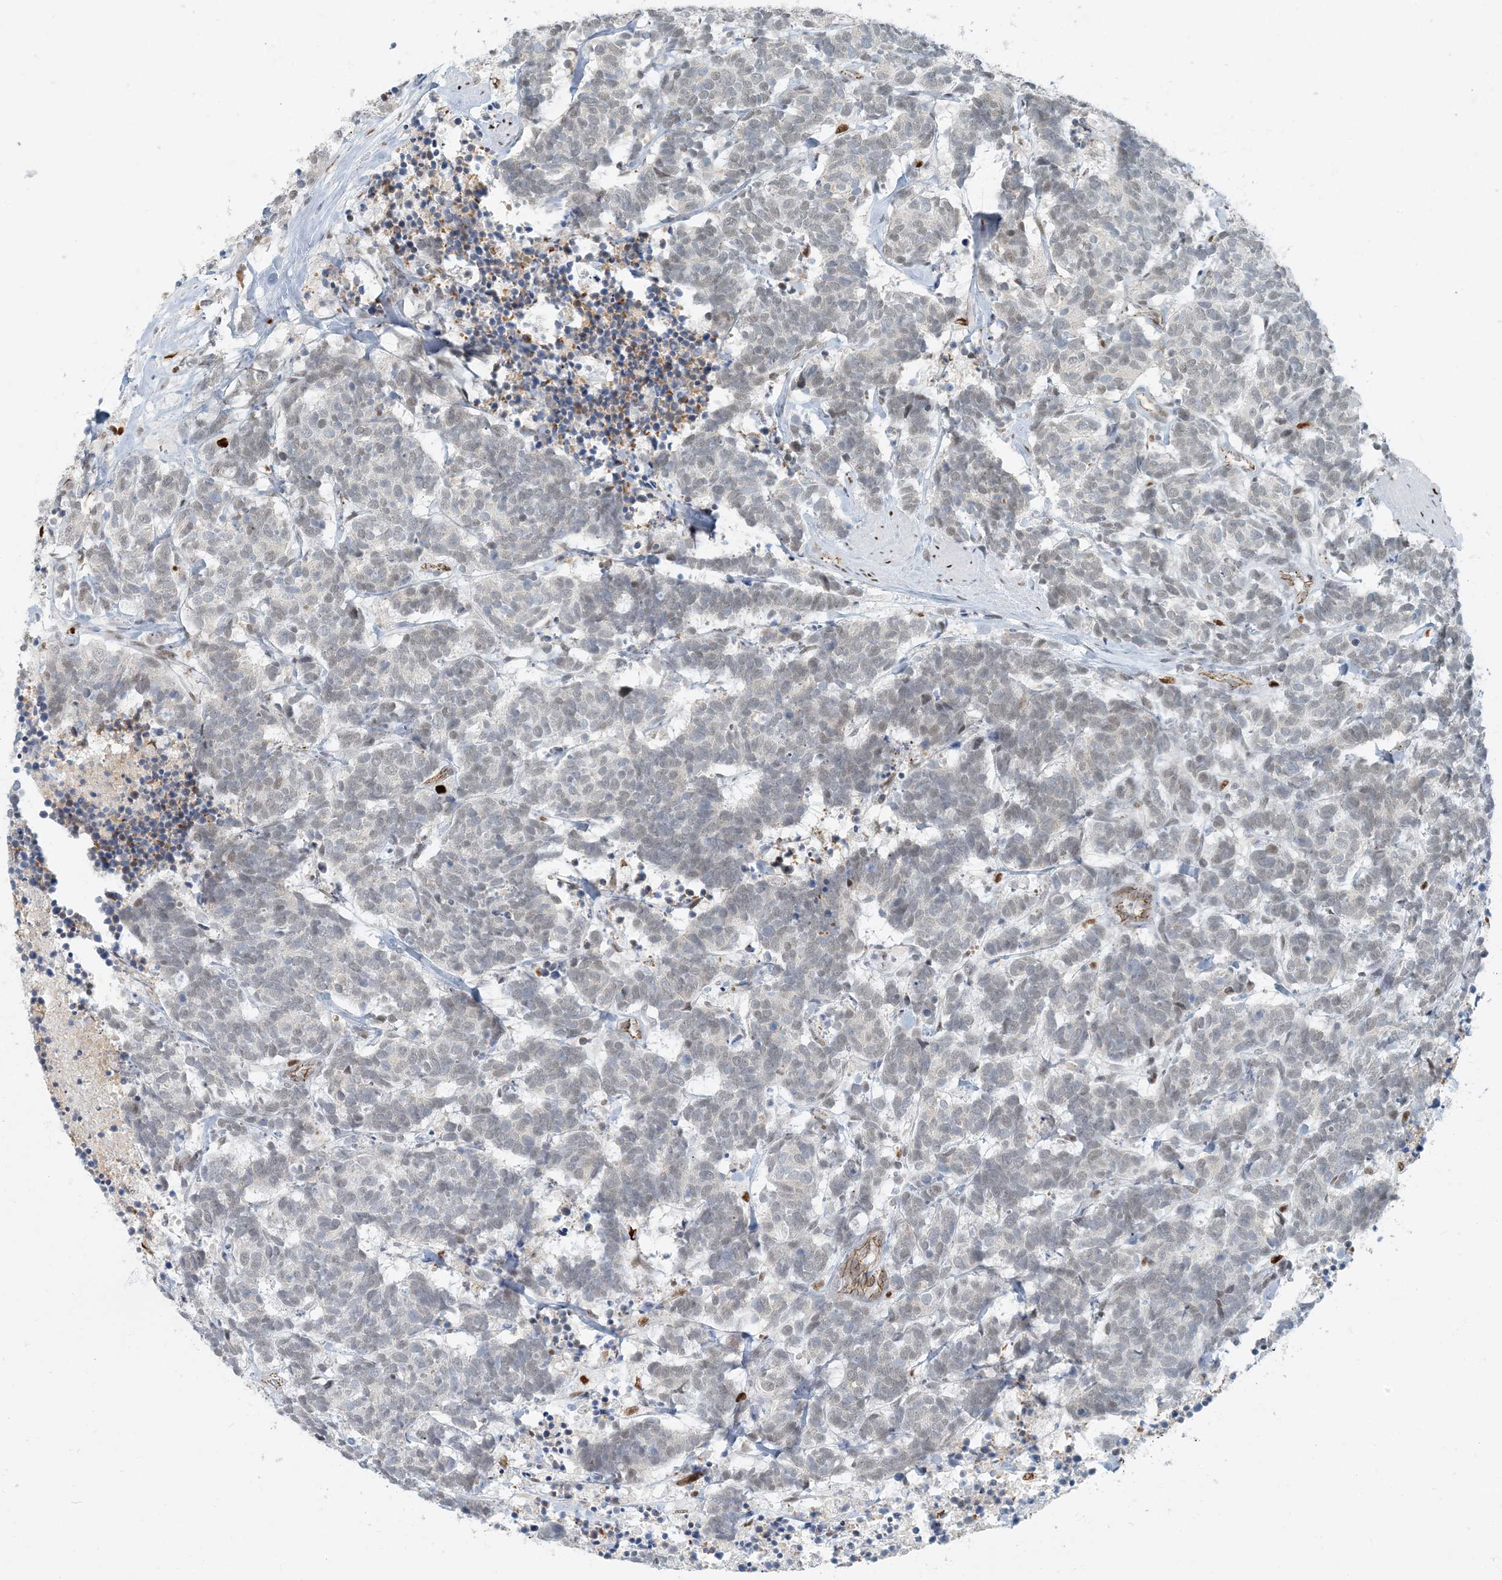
{"staining": {"intensity": "negative", "quantity": "none", "location": "none"}, "tissue": "carcinoid", "cell_type": "Tumor cells", "image_type": "cancer", "snomed": [{"axis": "morphology", "description": "Carcinoma, NOS"}, {"axis": "morphology", "description": "Carcinoid, malignant, NOS"}, {"axis": "topography", "description": "Urinary bladder"}], "caption": "Malignant carcinoid was stained to show a protein in brown. There is no significant staining in tumor cells.", "gene": "AK9", "patient": {"sex": "male", "age": 57}}